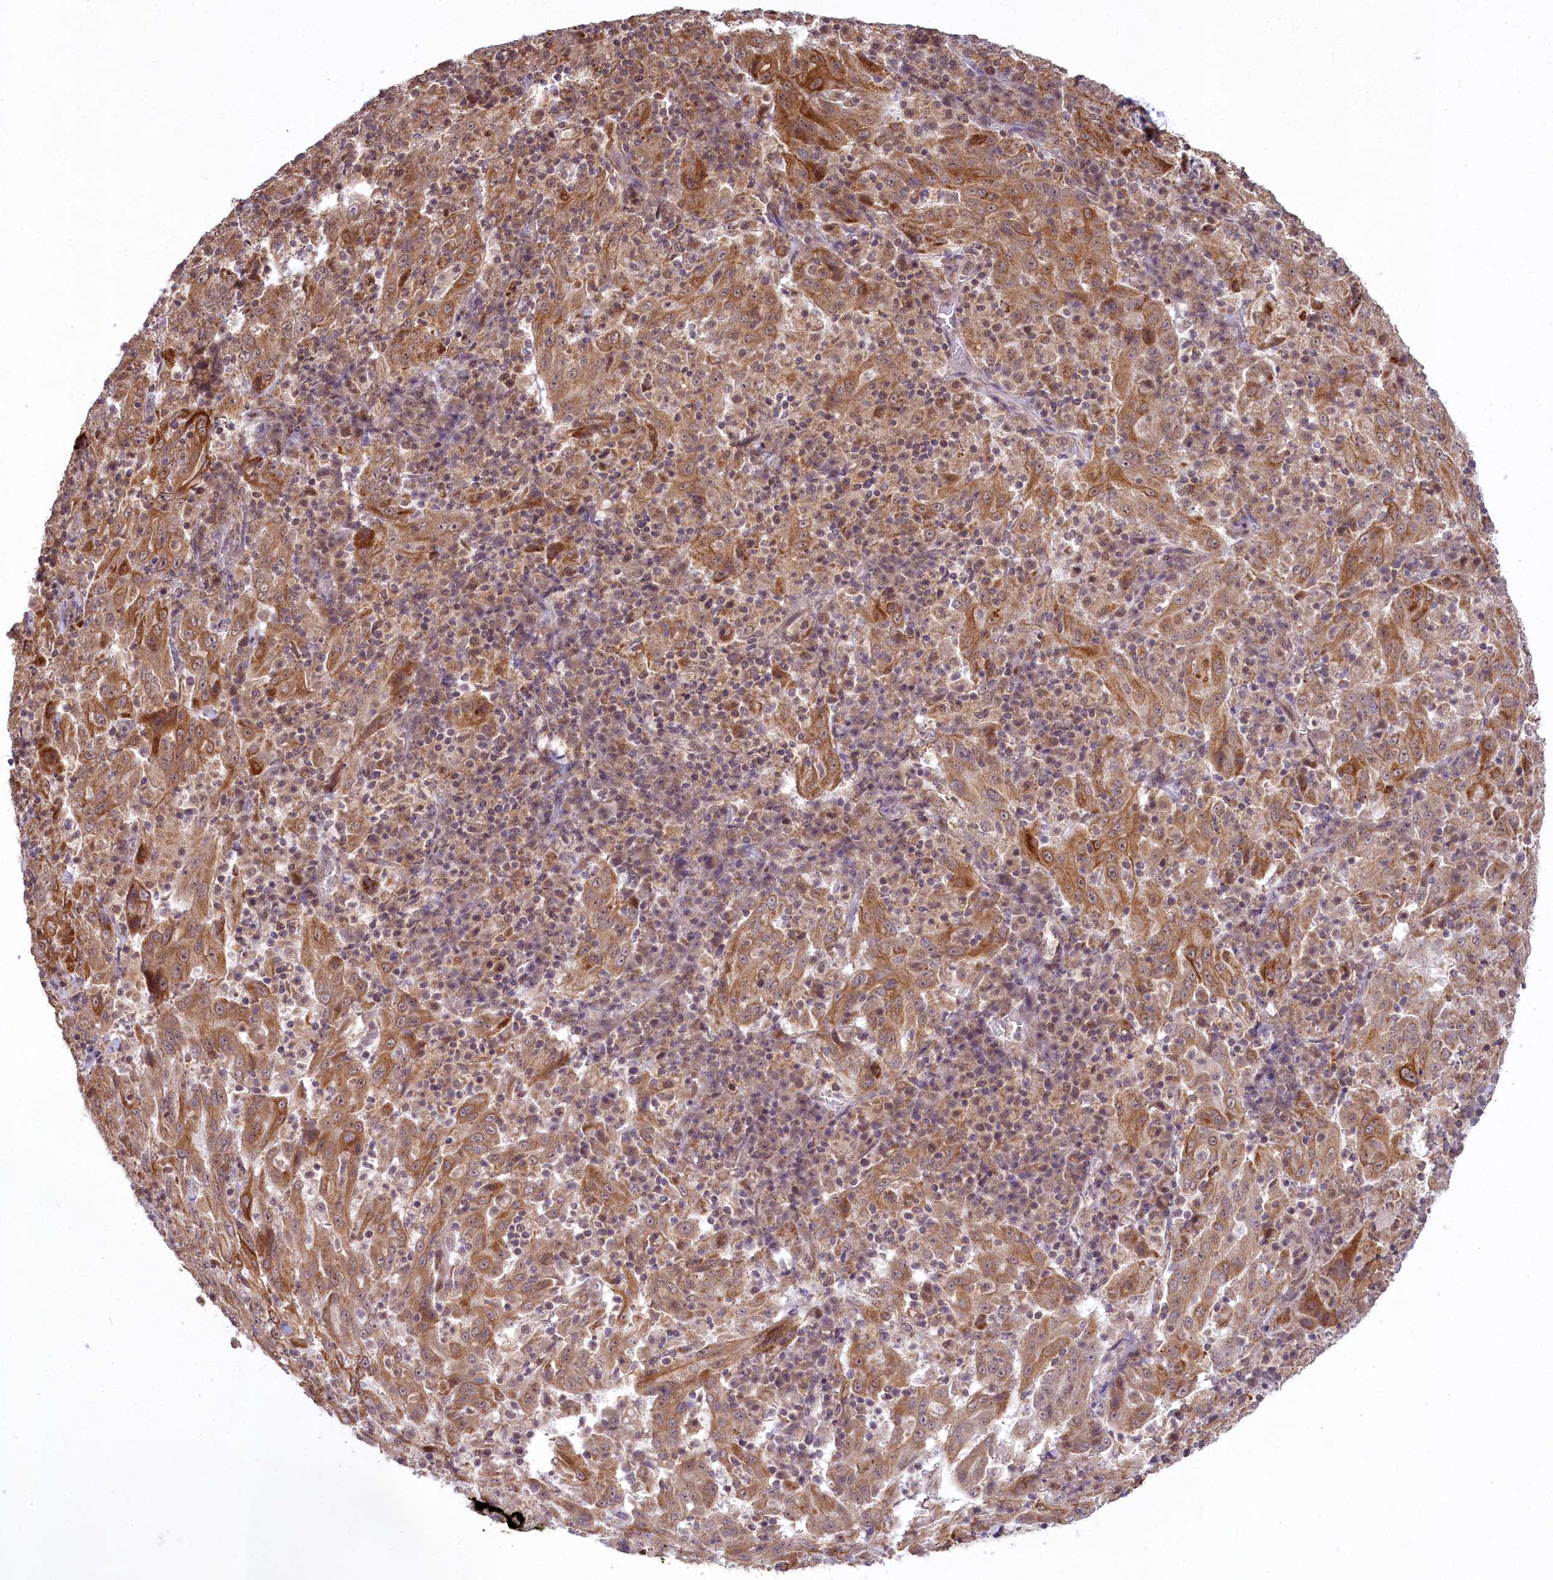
{"staining": {"intensity": "moderate", "quantity": ">75%", "location": "cytoplasmic/membranous"}, "tissue": "pancreatic cancer", "cell_type": "Tumor cells", "image_type": "cancer", "snomed": [{"axis": "morphology", "description": "Adenocarcinoma, NOS"}, {"axis": "topography", "description": "Pancreas"}], "caption": "Pancreatic cancer (adenocarcinoma) was stained to show a protein in brown. There is medium levels of moderate cytoplasmic/membranous positivity in about >75% of tumor cells.", "gene": "CARD8", "patient": {"sex": "male", "age": 63}}